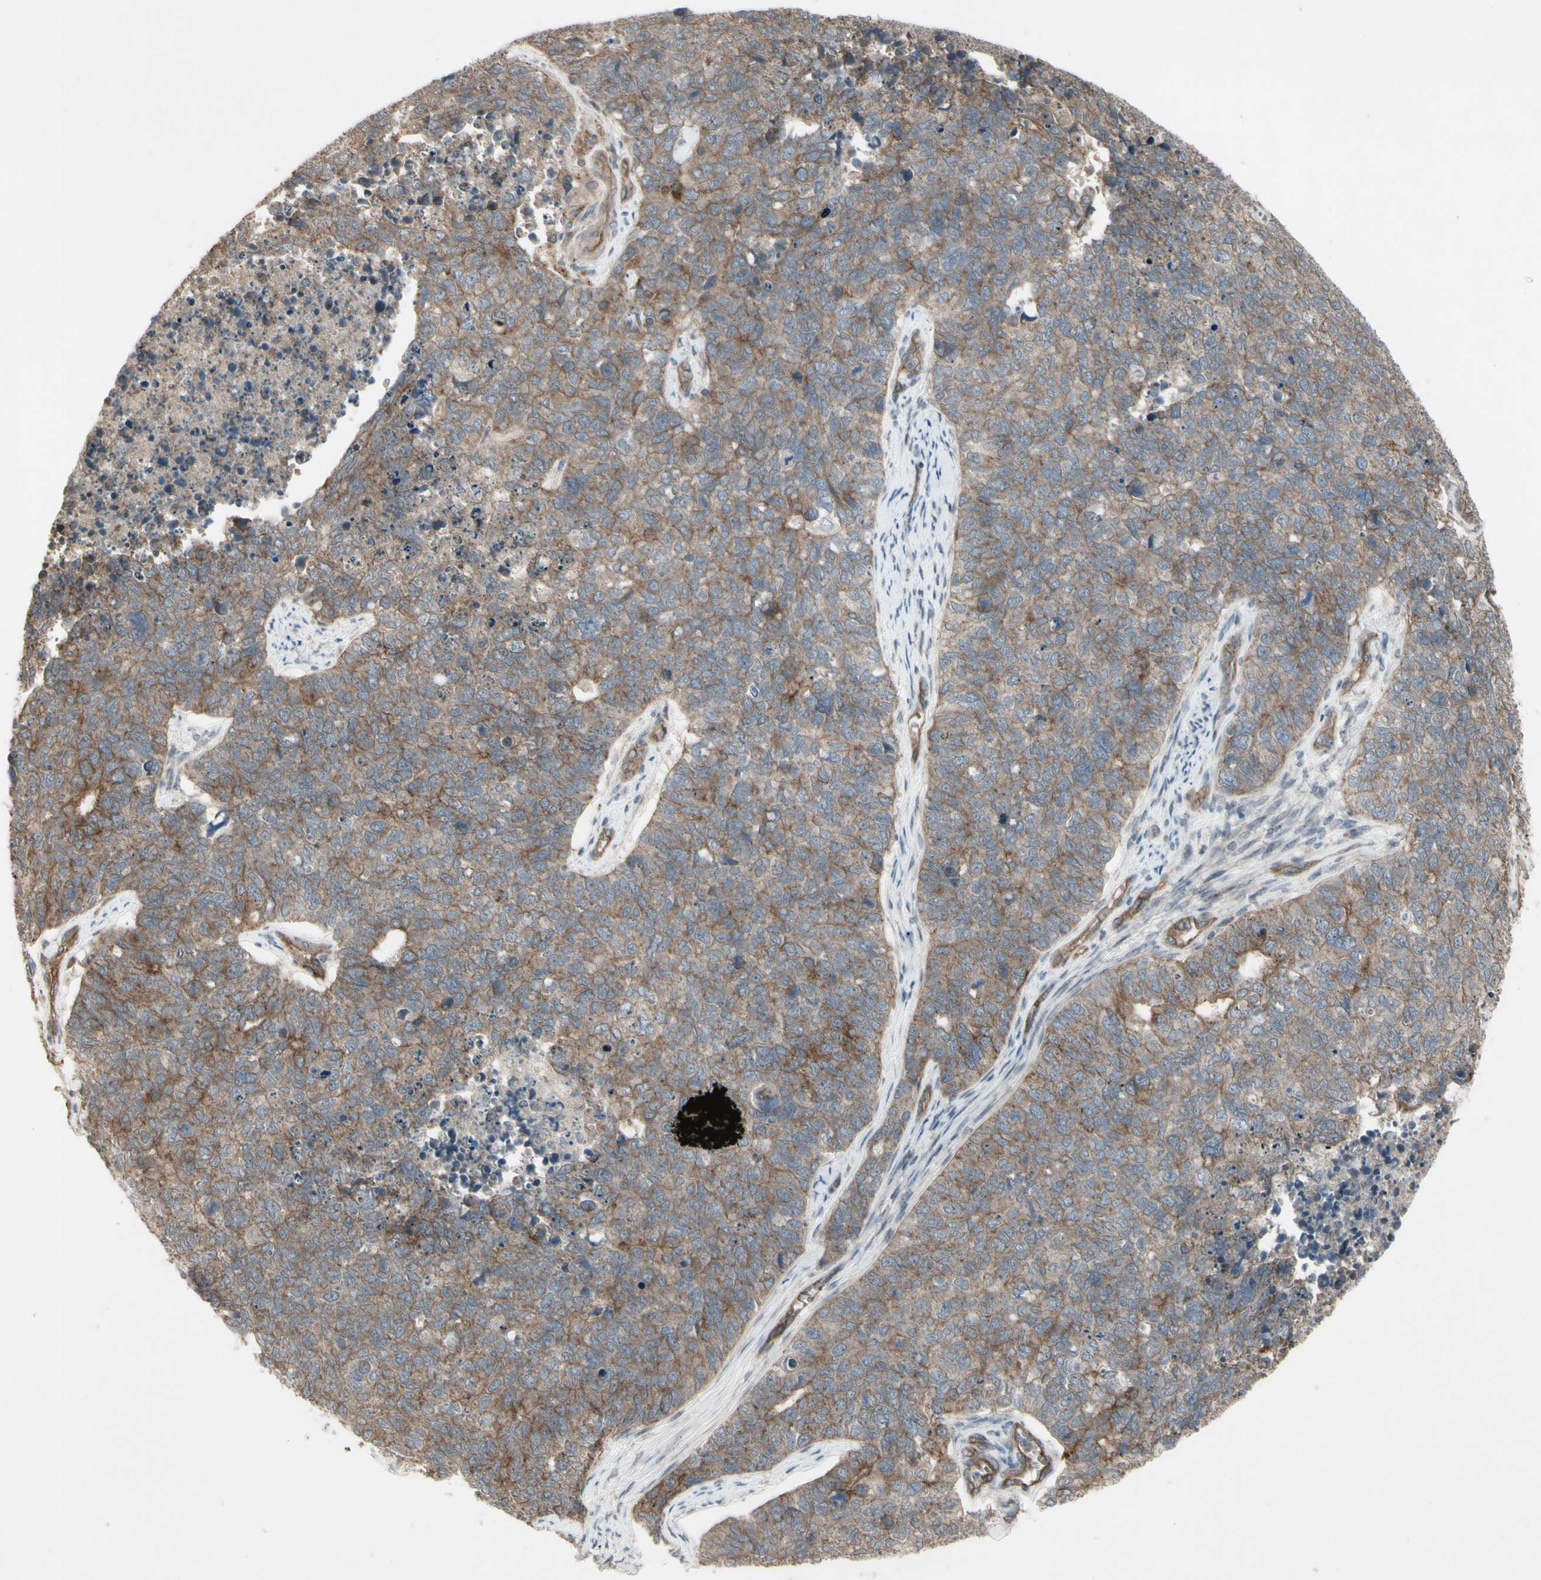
{"staining": {"intensity": "moderate", "quantity": "25%-75%", "location": "cytoplasmic/membranous"}, "tissue": "cervical cancer", "cell_type": "Tumor cells", "image_type": "cancer", "snomed": [{"axis": "morphology", "description": "Squamous cell carcinoma, NOS"}, {"axis": "topography", "description": "Cervix"}], "caption": "DAB immunohistochemical staining of cervical cancer shows moderate cytoplasmic/membranous protein staining in approximately 25%-75% of tumor cells. Nuclei are stained in blue.", "gene": "JAG1", "patient": {"sex": "female", "age": 63}}